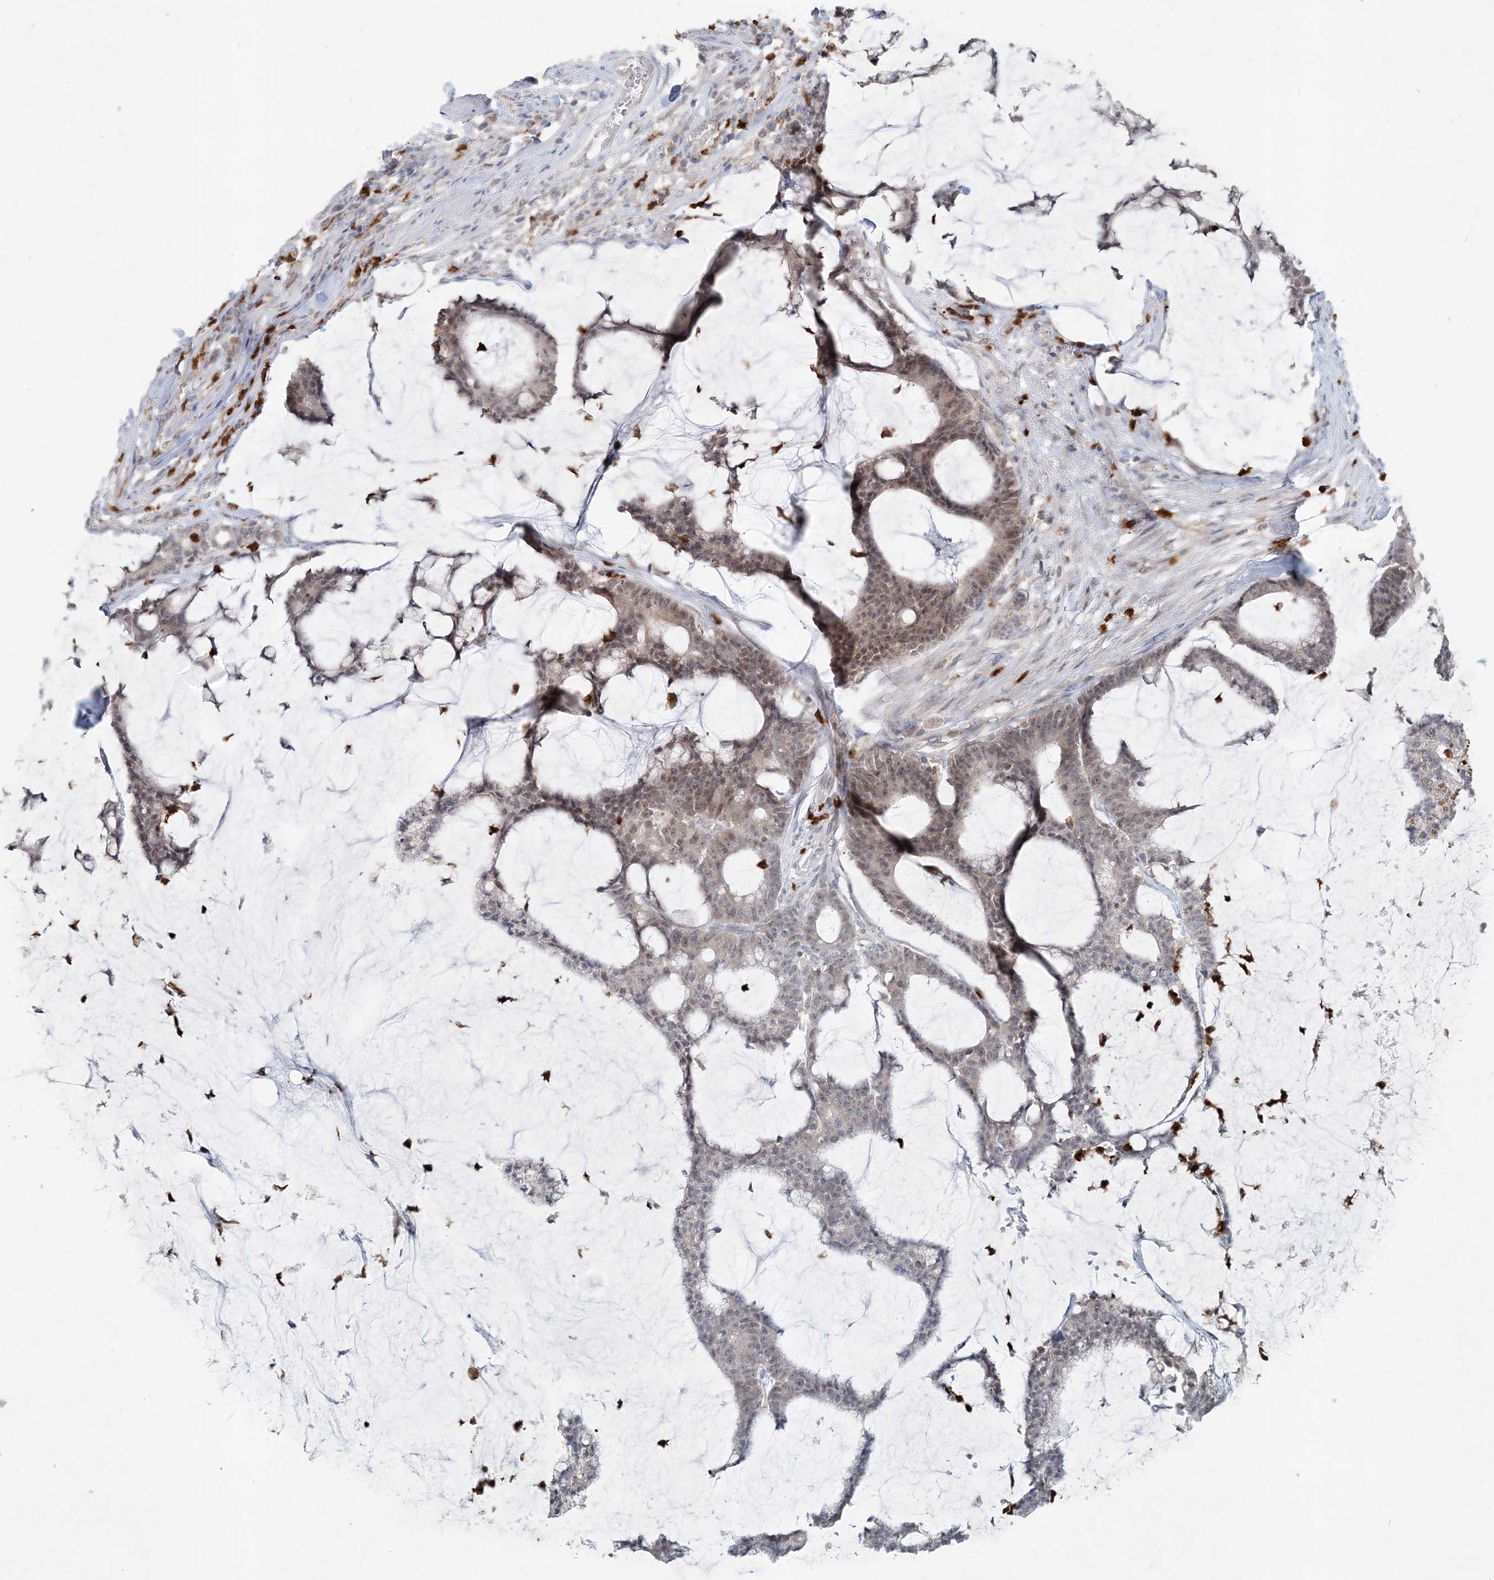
{"staining": {"intensity": "weak", "quantity": "25%-75%", "location": "cytoplasmic/membranous,nuclear"}, "tissue": "colorectal cancer", "cell_type": "Tumor cells", "image_type": "cancer", "snomed": [{"axis": "morphology", "description": "Adenocarcinoma, NOS"}, {"axis": "topography", "description": "Colon"}], "caption": "A brown stain labels weak cytoplasmic/membranous and nuclear positivity of a protein in human colorectal cancer (adenocarcinoma) tumor cells.", "gene": "NUP54", "patient": {"sex": "female", "age": 84}}